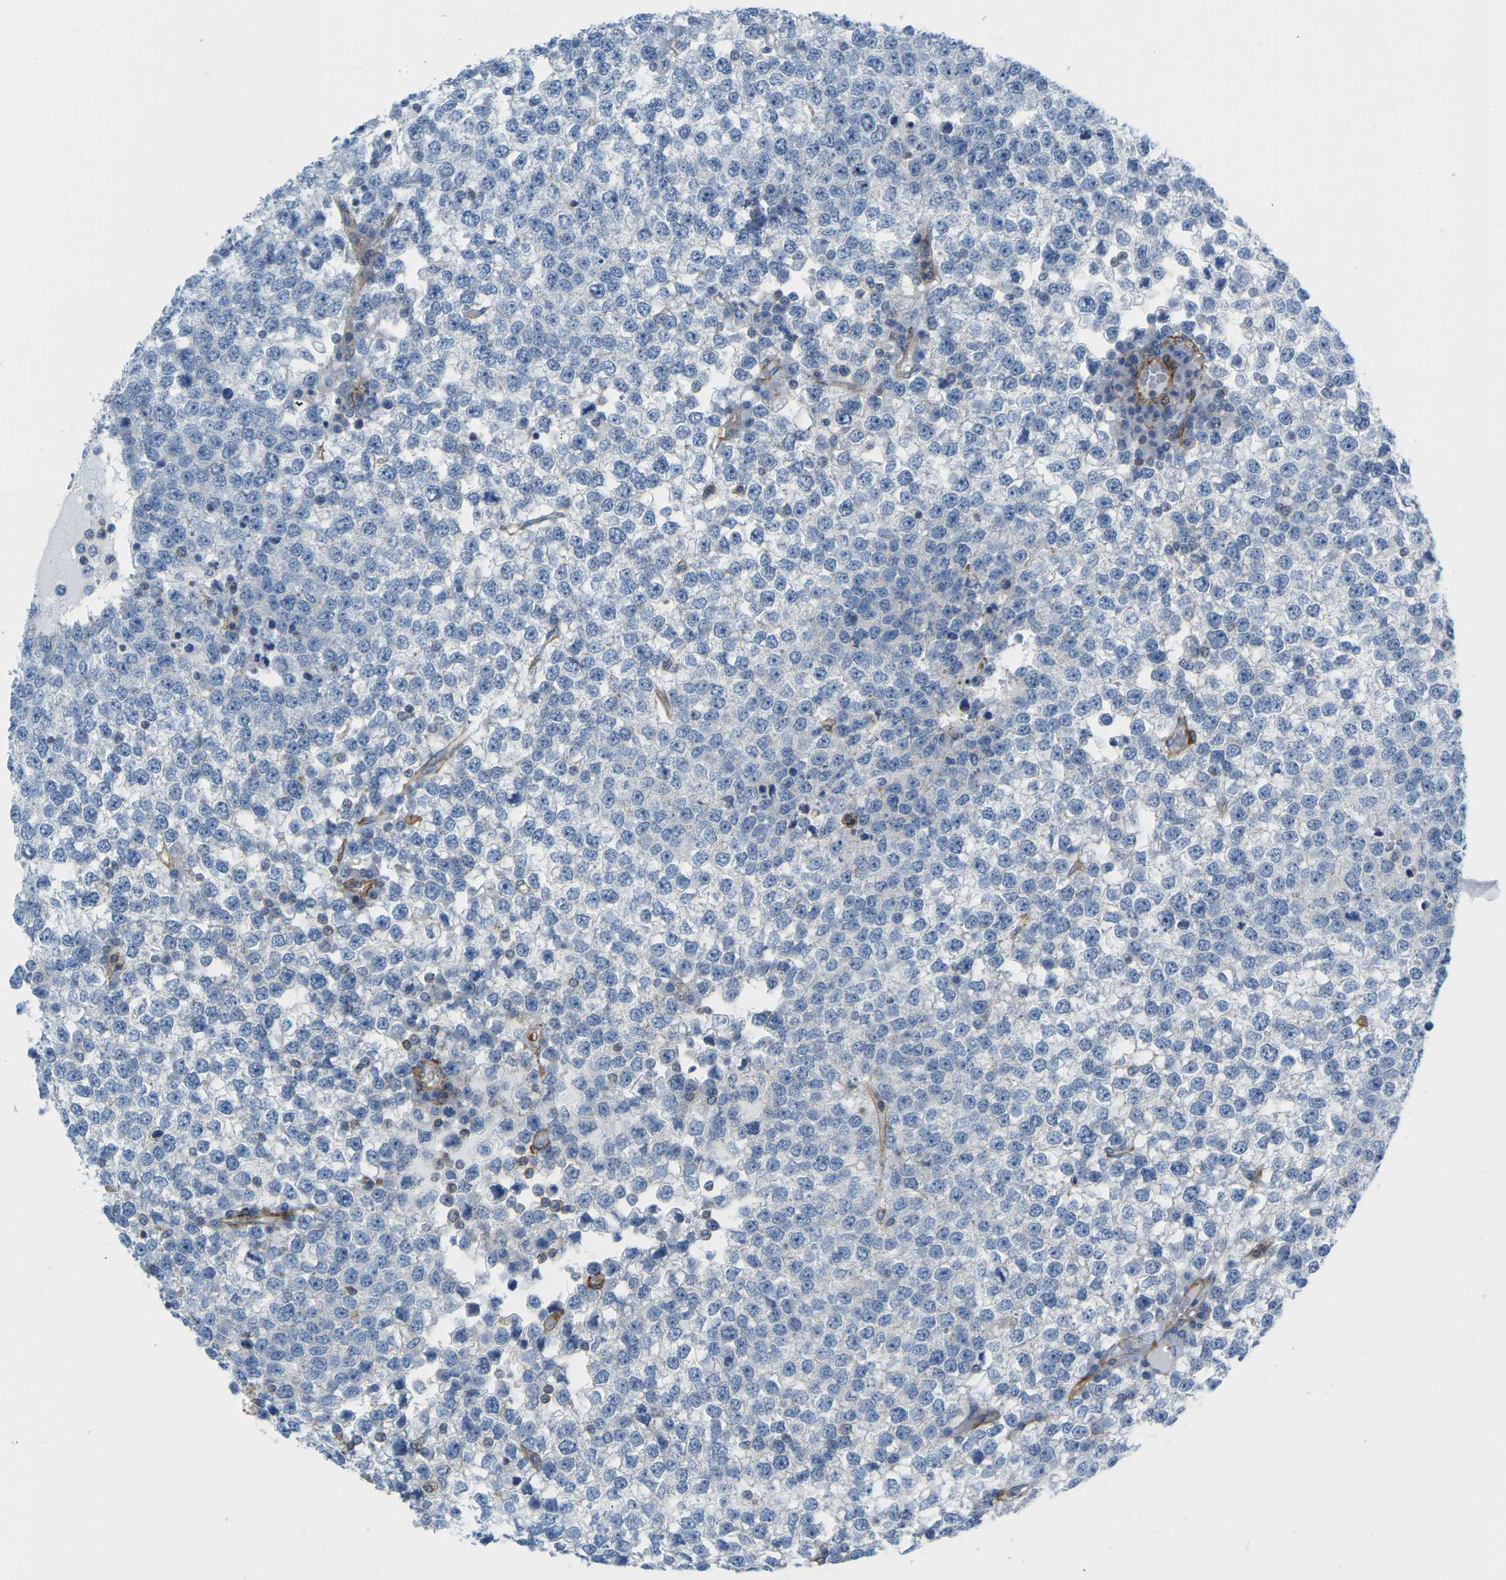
{"staining": {"intensity": "negative", "quantity": "none", "location": "none"}, "tissue": "testis cancer", "cell_type": "Tumor cells", "image_type": "cancer", "snomed": [{"axis": "morphology", "description": "Seminoma, NOS"}, {"axis": "topography", "description": "Testis"}], "caption": "Micrograph shows no protein staining in tumor cells of testis cancer tissue.", "gene": "MYL3", "patient": {"sex": "male", "age": 65}}